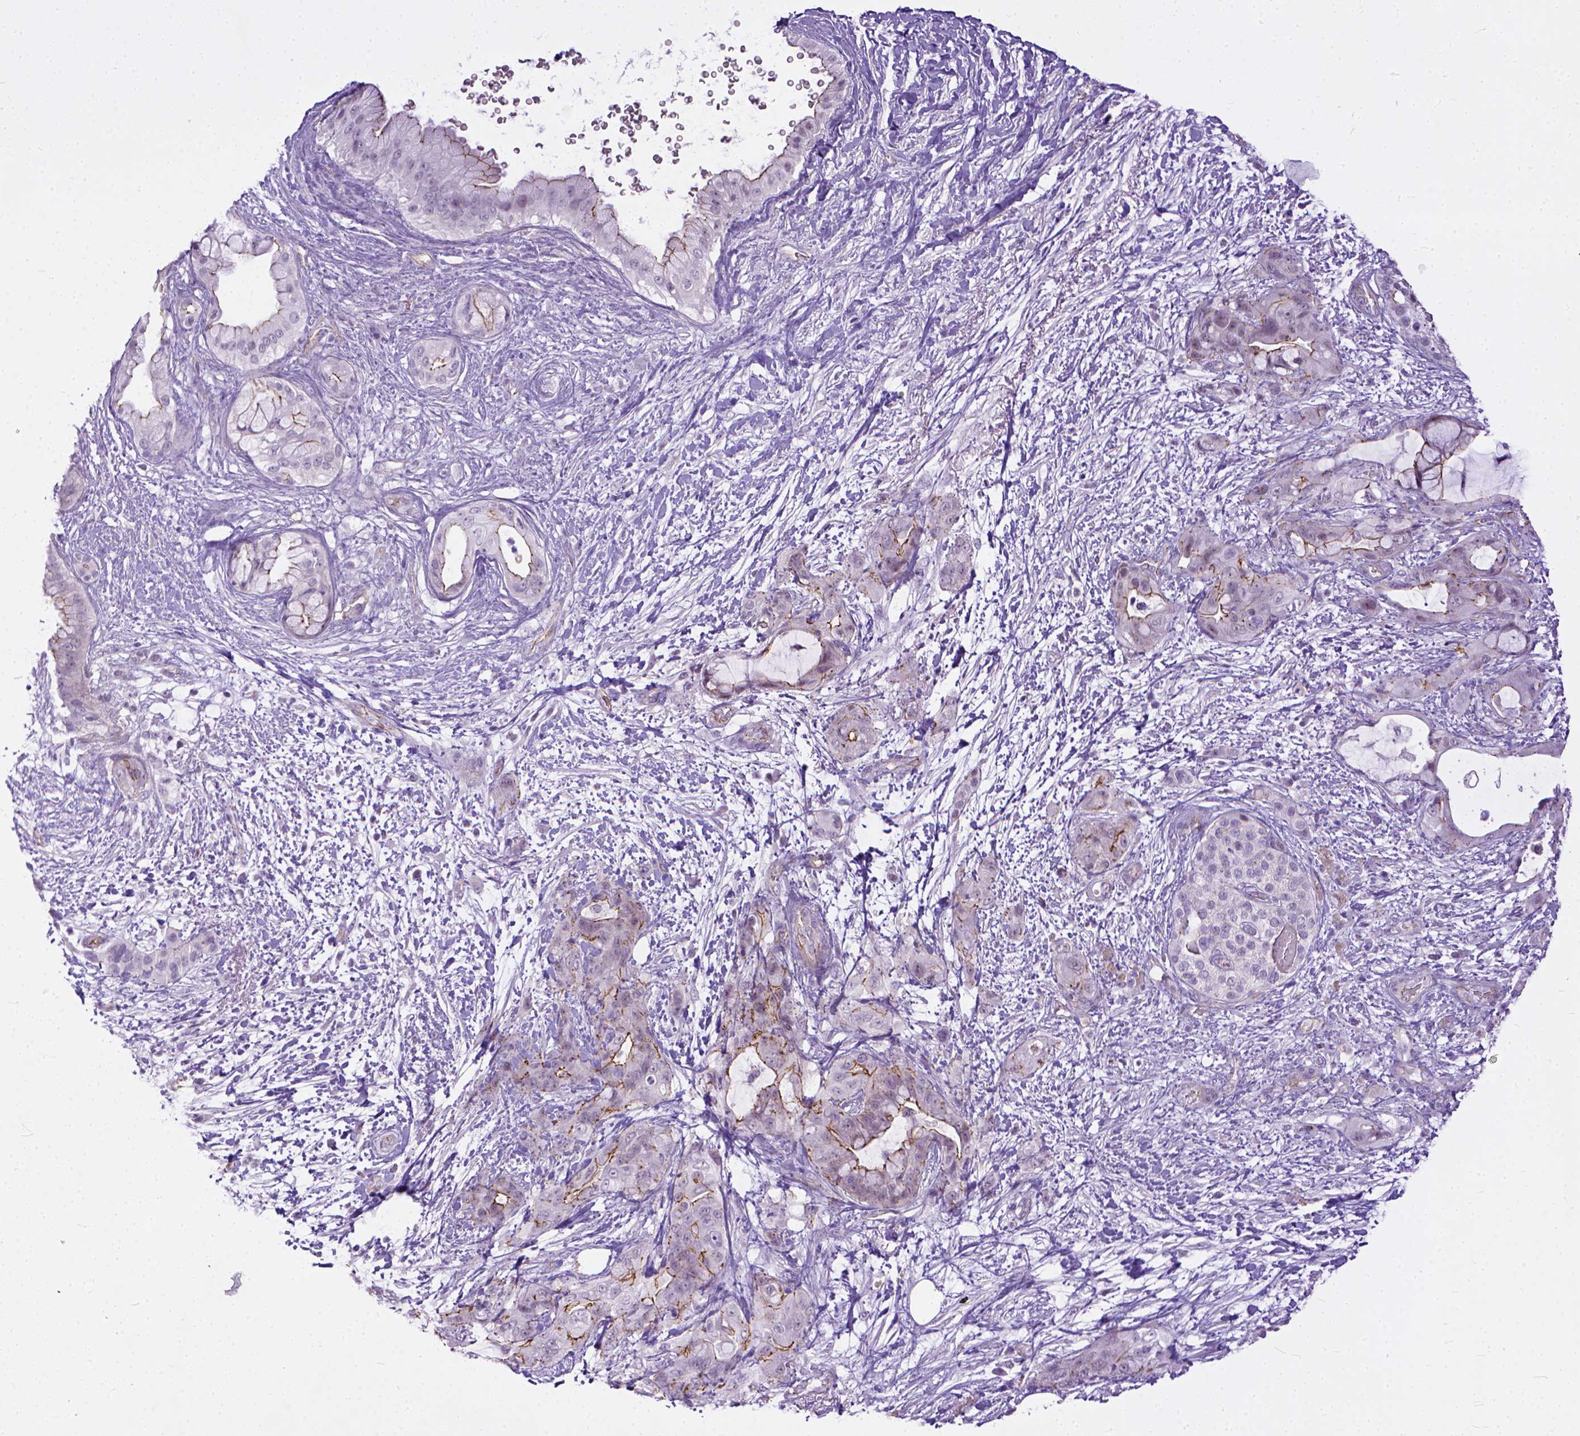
{"staining": {"intensity": "moderate", "quantity": "25%-75%", "location": "cytoplasmic/membranous"}, "tissue": "pancreatic cancer", "cell_type": "Tumor cells", "image_type": "cancer", "snomed": [{"axis": "morphology", "description": "Adenocarcinoma, NOS"}, {"axis": "topography", "description": "Pancreas"}], "caption": "Immunohistochemistry staining of adenocarcinoma (pancreatic), which reveals medium levels of moderate cytoplasmic/membranous staining in about 25%-75% of tumor cells indicating moderate cytoplasmic/membranous protein expression. The staining was performed using DAB (brown) for protein detection and nuclei were counterstained in hematoxylin (blue).", "gene": "ADGRF1", "patient": {"sex": "male", "age": 71}}